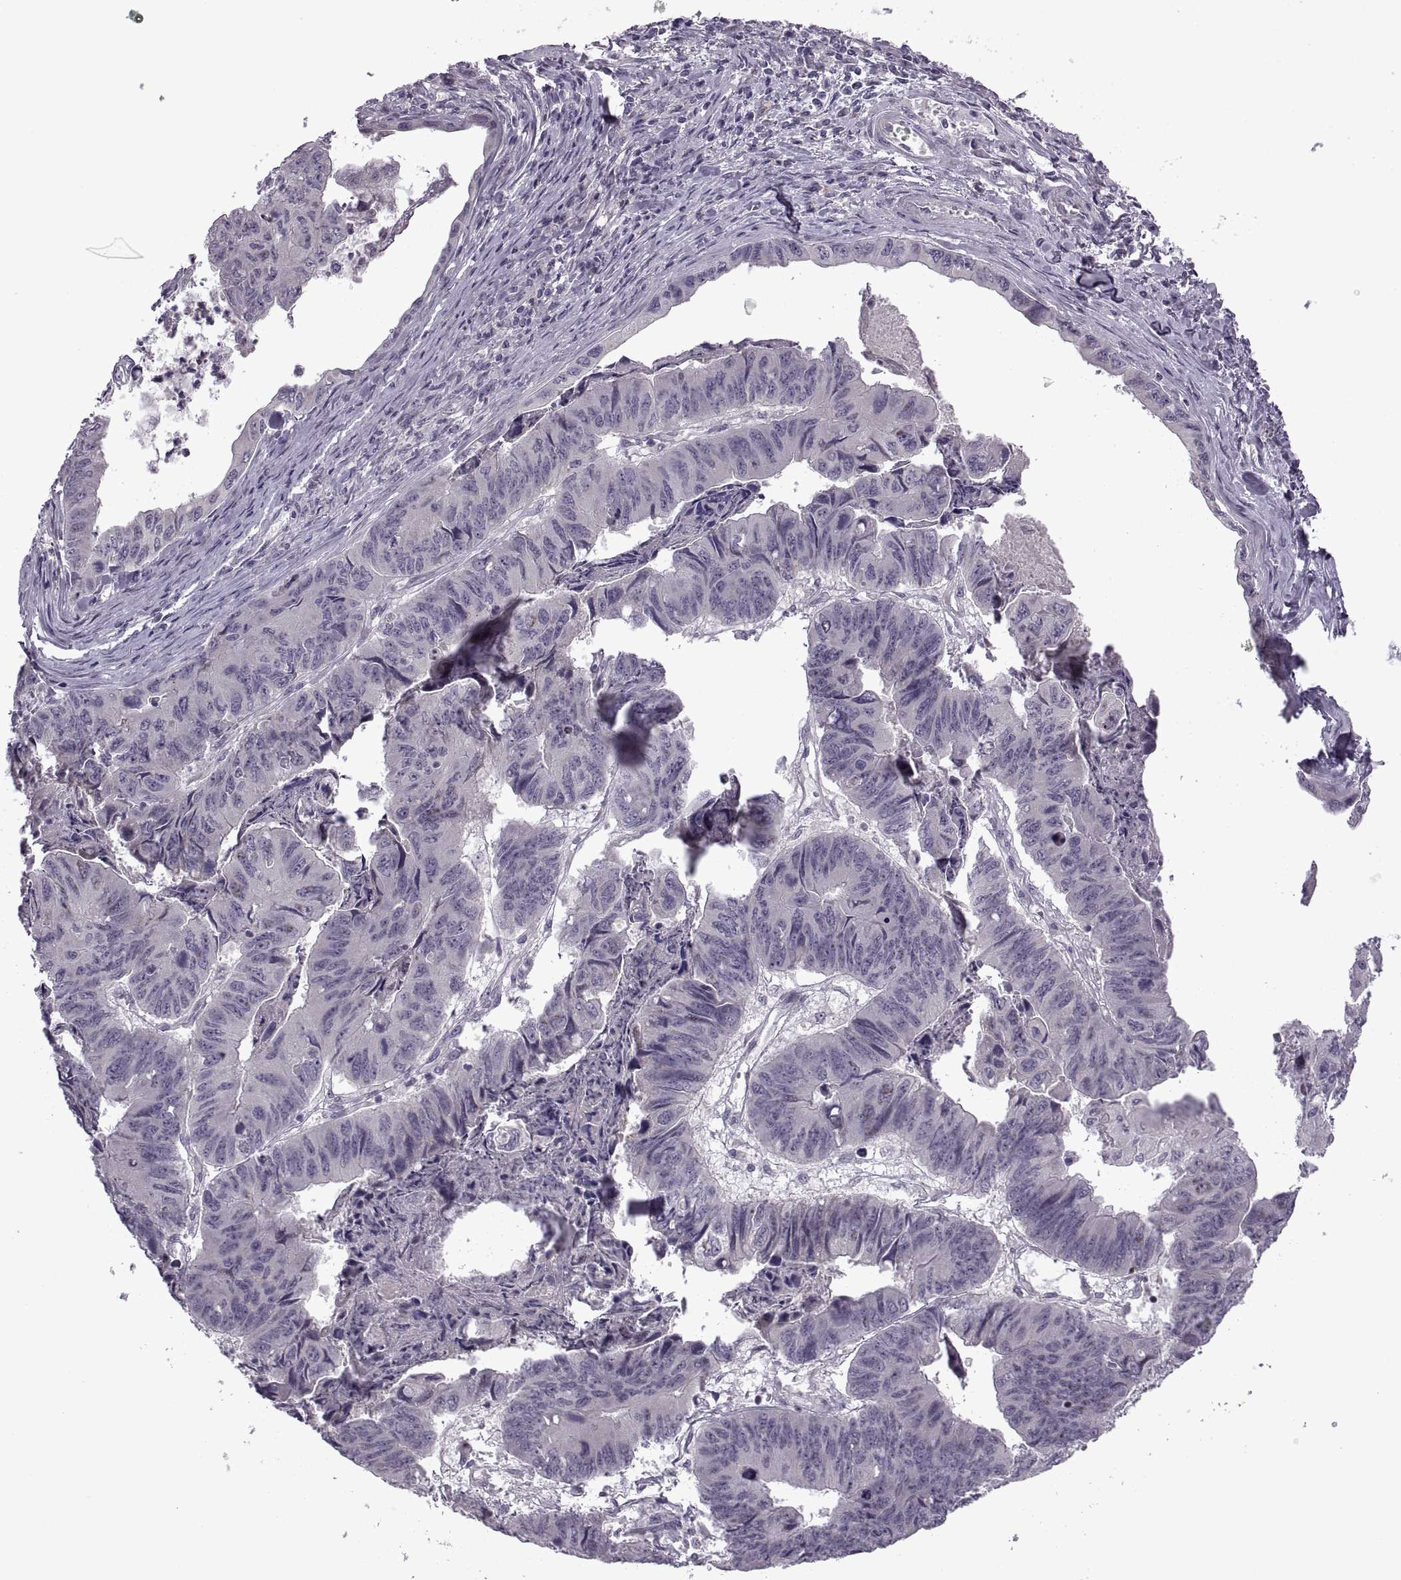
{"staining": {"intensity": "negative", "quantity": "none", "location": "none"}, "tissue": "stomach cancer", "cell_type": "Tumor cells", "image_type": "cancer", "snomed": [{"axis": "morphology", "description": "Adenocarcinoma, NOS"}, {"axis": "topography", "description": "Stomach, lower"}], "caption": "Immunohistochemistry (IHC) histopathology image of neoplastic tissue: stomach adenocarcinoma stained with DAB demonstrates no significant protein staining in tumor cells.", "gene": "RIPK4", "patient": {"sex": "male", "age": 77}}